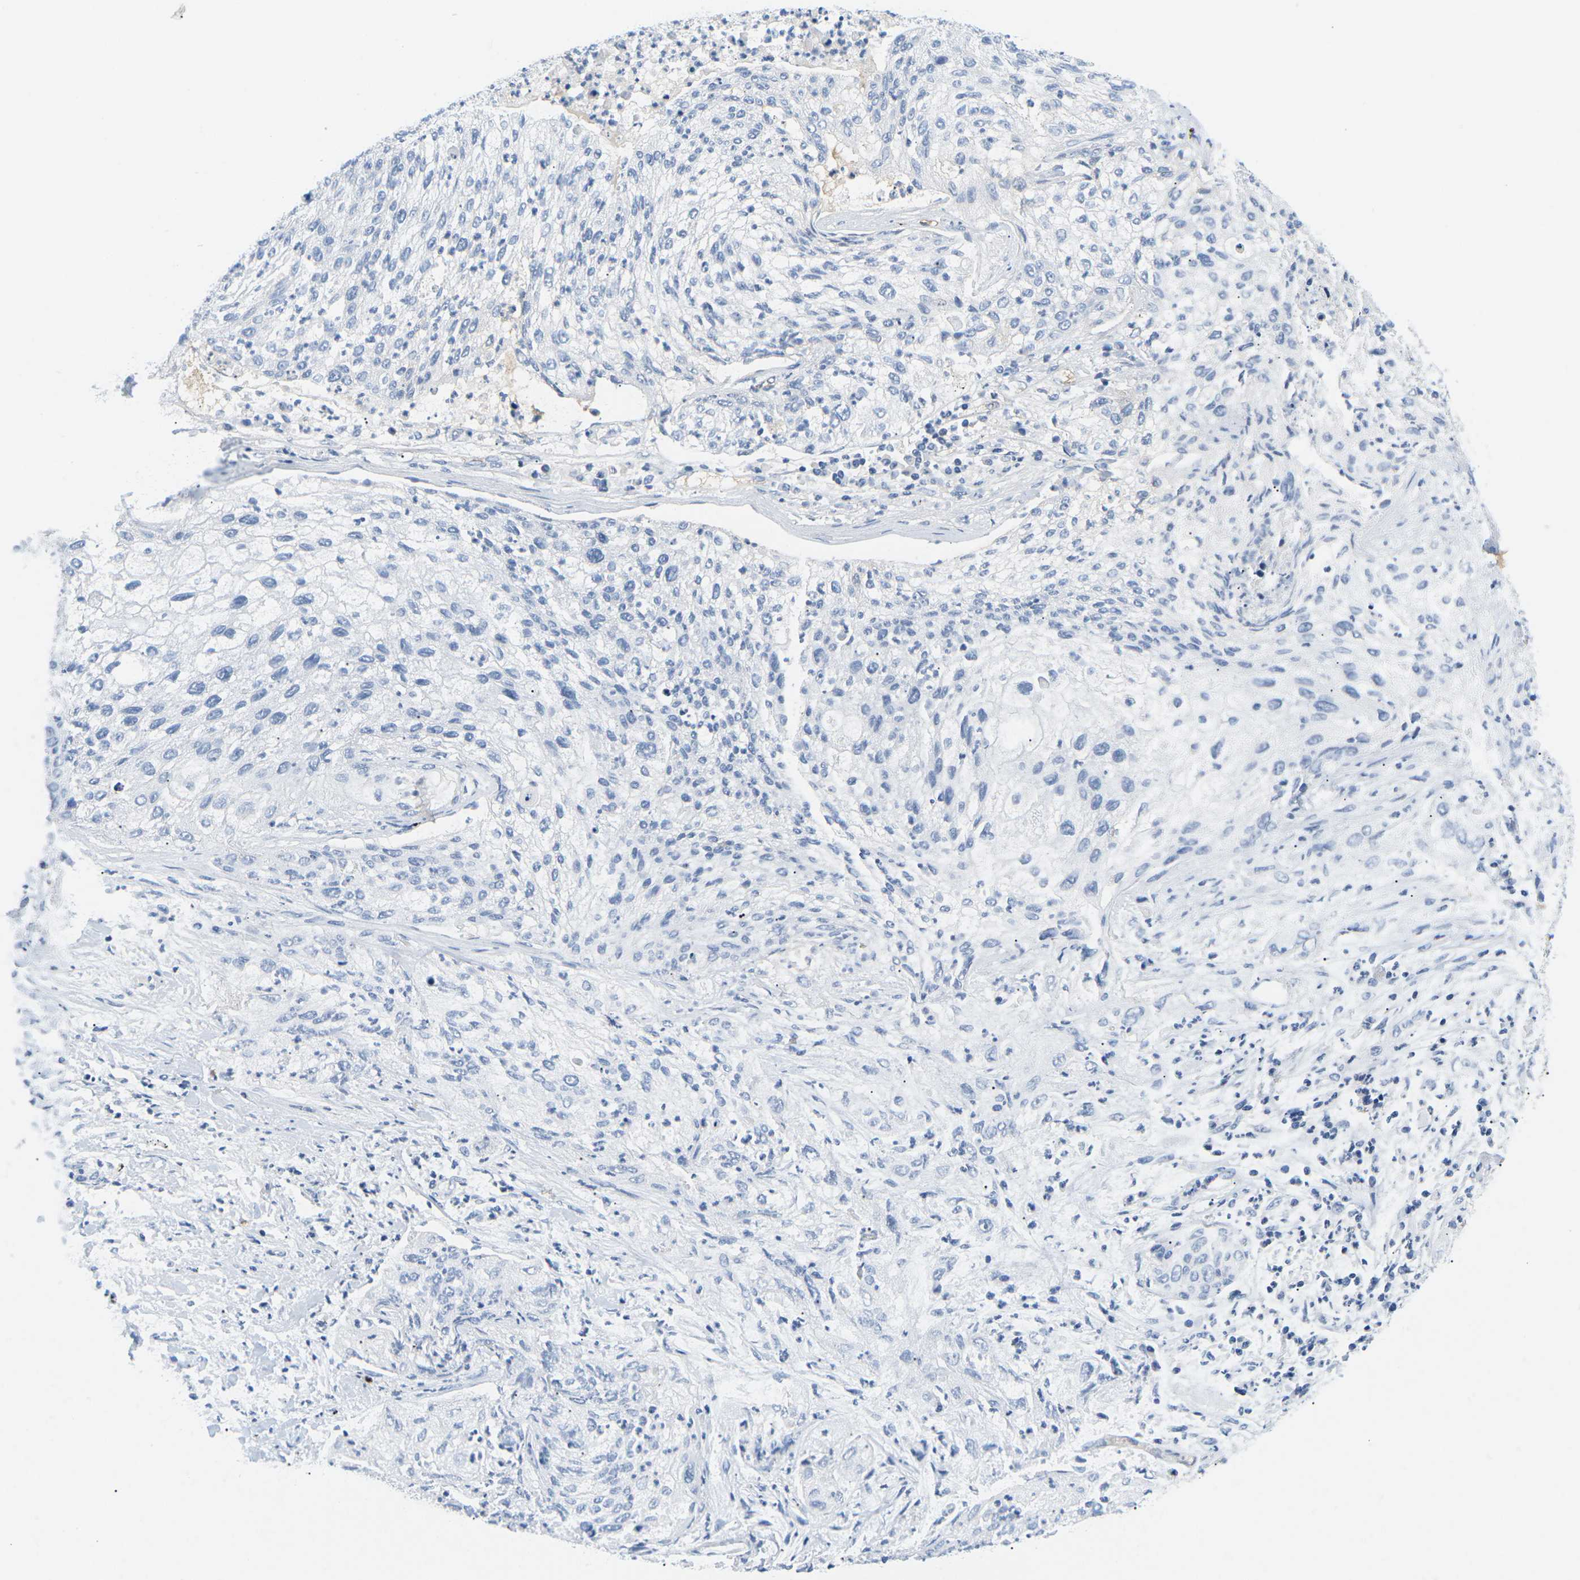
{"staining": {"intensity": "negative", "quantity": "none", "location": "none"}, "tissue": "lung cancer", "cell_type": "Tumor cells", "image_type": "cancer", "snomed": [{"axis": "morphology", "description": "Inflammation, NOS"}, {"axis": "morphology", "description": "Squamous cell carcinoma, NOS"}, {"axis": "topography", "description": "Lymph node"}, {"axis": "topography", "description": "Soft tissue"}, {"axis": "topography", "description": "Lung"}], "caption": "A high-resolution micrograph shows immunohistochemistry (IHC) staining of lung cancer, which displays no significant staining in tumor cells.", "gene": "APOB", "patient": {"sex": "male", "age": 66}}